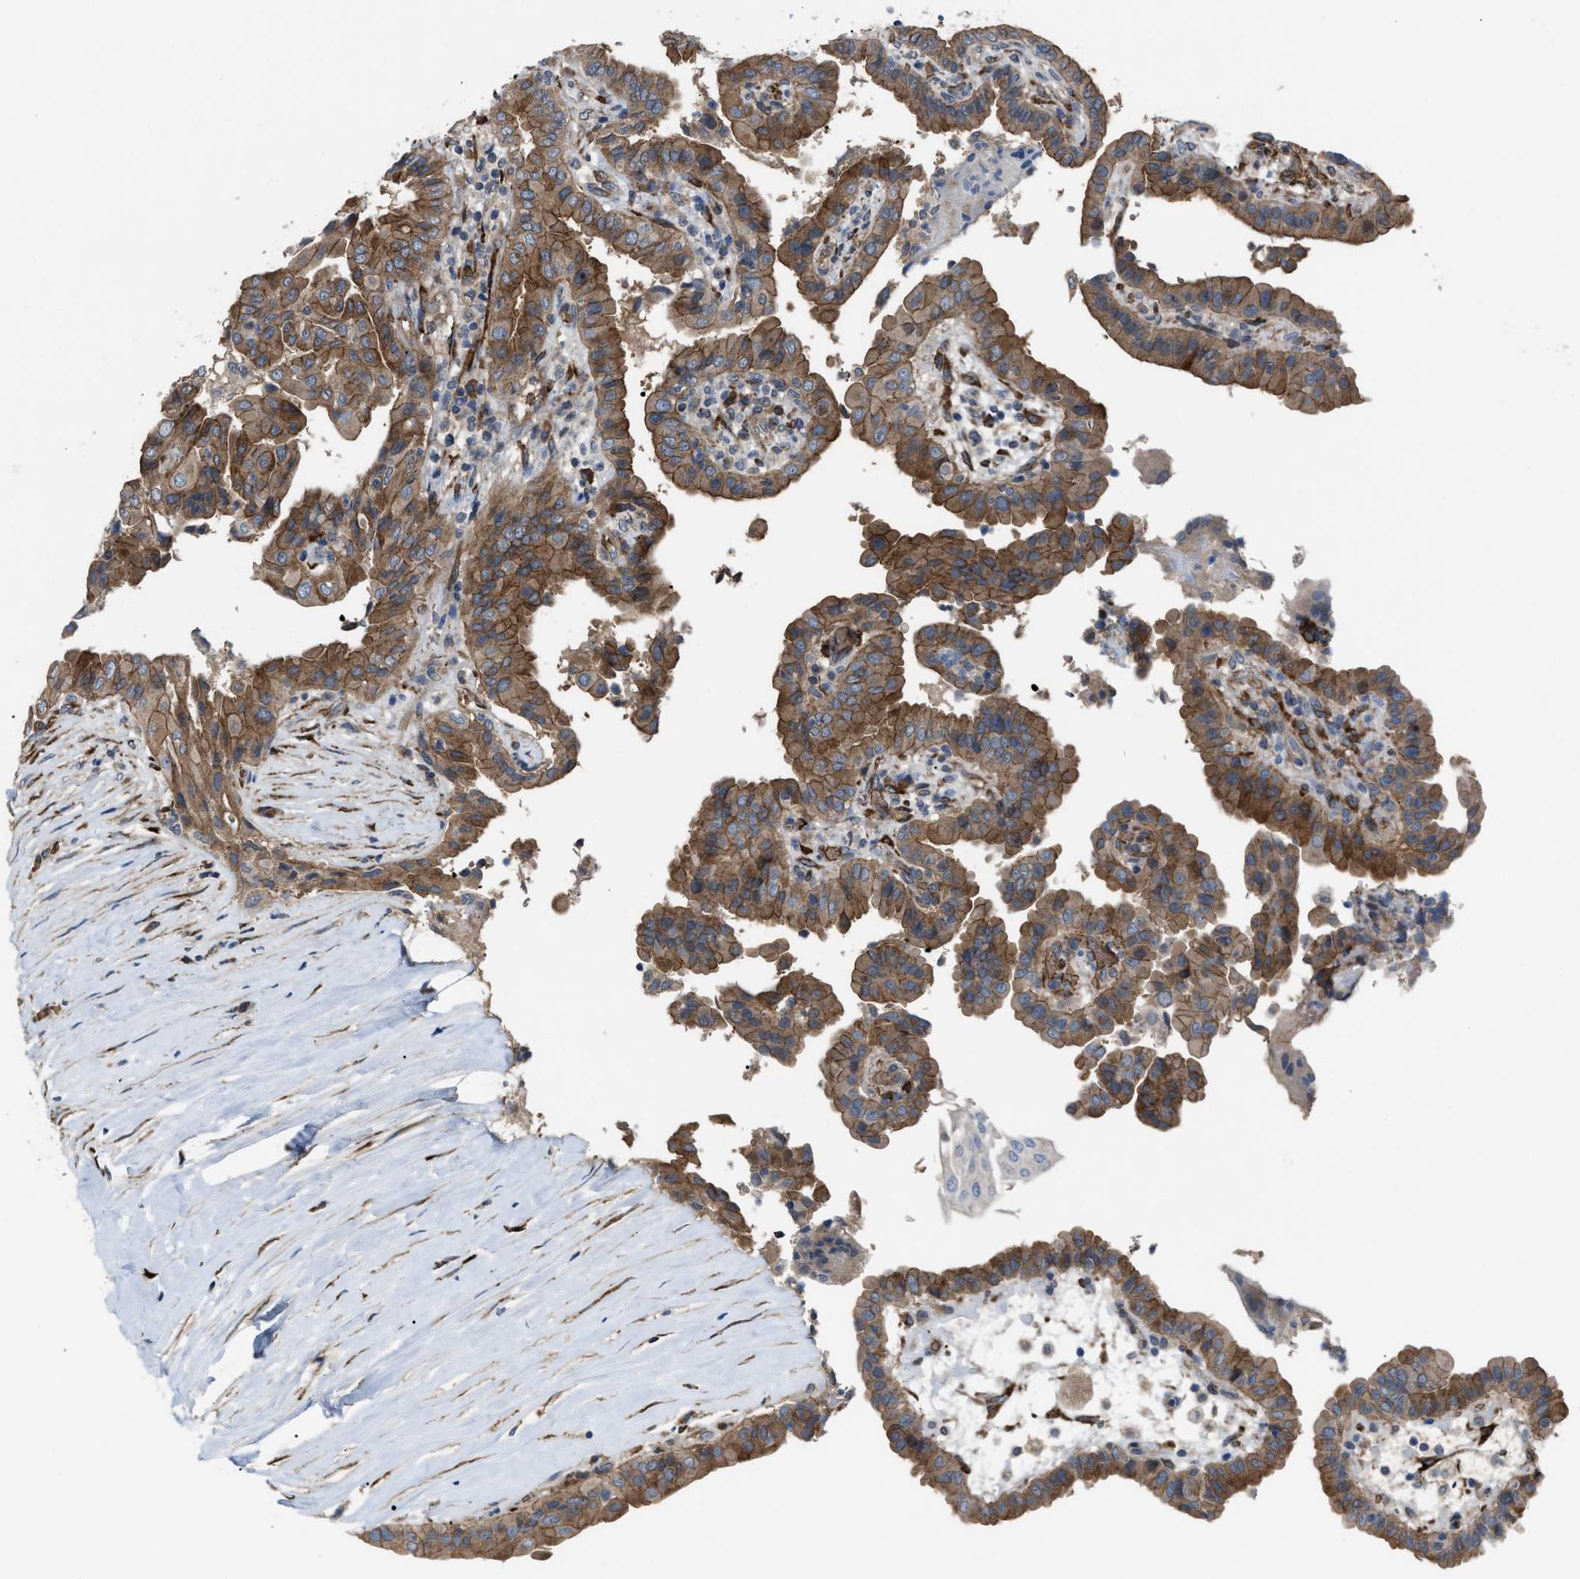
{"staining": {"intensity": "moderate", "quantity": ">75%", "location": "cytoplasmic/membranous"}, "tissue": "thyroid cancer", "cell_type": "Tumor cells", "image_type": "cancer", "snomed": [{"axis": "morphology", "description": "Papillary adenocarcinoma, NOS"}, {"axis": "topography", "description": "Thyroid gland"}], "caption": "A photomicrograph showing moderate cytoplasmic/membranous expression in about >75% of tumor cells in thyroid cancer, as visualized by brown immunohistochemical staining.", "gene": "SELENOM", "patient": {"sex": "male", "age": 33}}